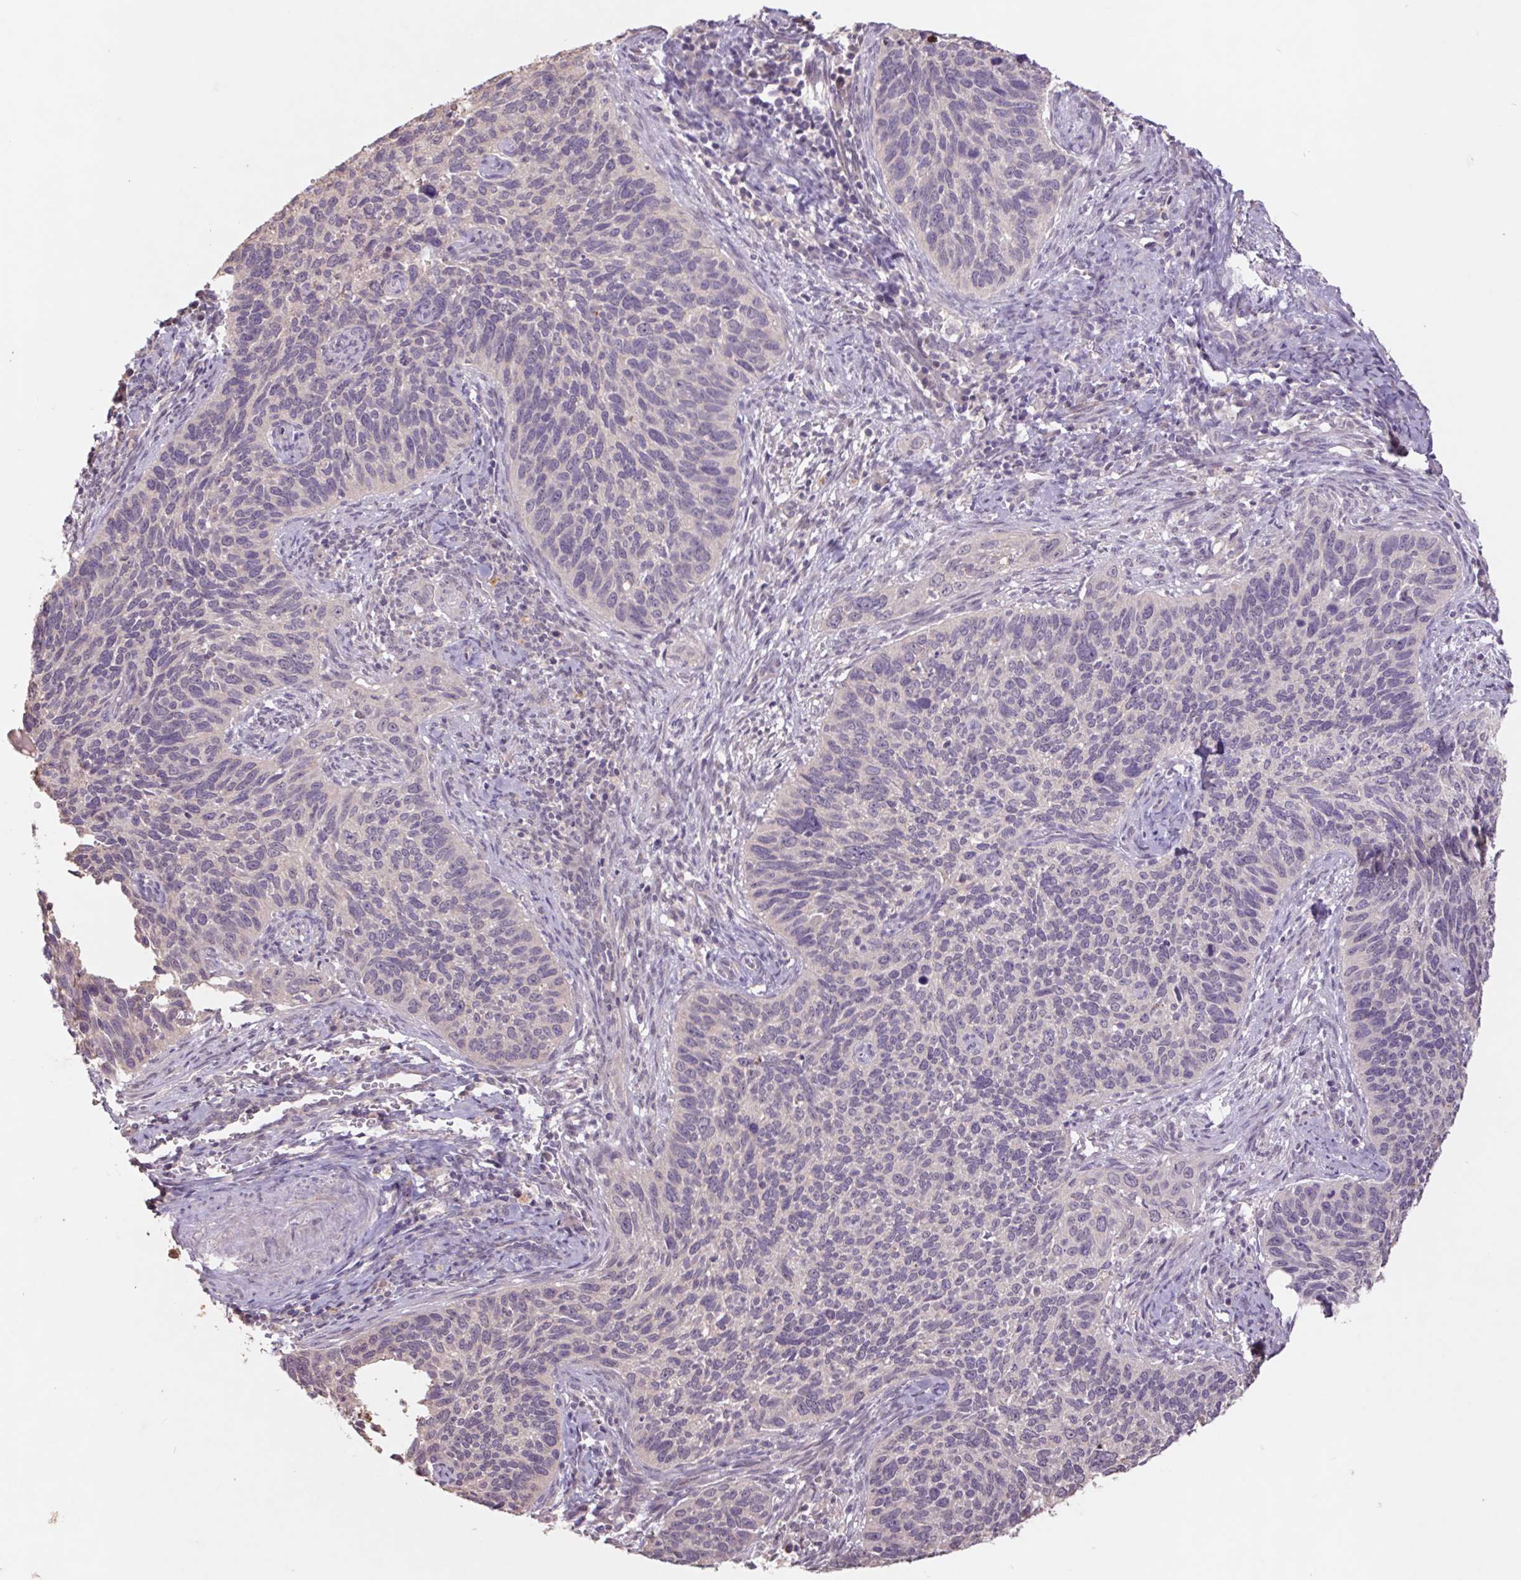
{"staining": {"intensity": "weak", "quantity": "<25%", "location": "cytoplasmic/membranous"}, "tissue": "cervical cancer", "cell_type": "Tumor cells", "image_type": "cancer", "snomed": [{"axis": "morphology", "description": "Squamous cell carcinoma, NOS"}, {"axis": "topography", "description": "Cervix"}], "caption": "Tumor cells are negative for protein expression in human cervical squamous cell carcinoma.", "gene": "GRM2", "patient": {"sex": "female", "age": 51}}